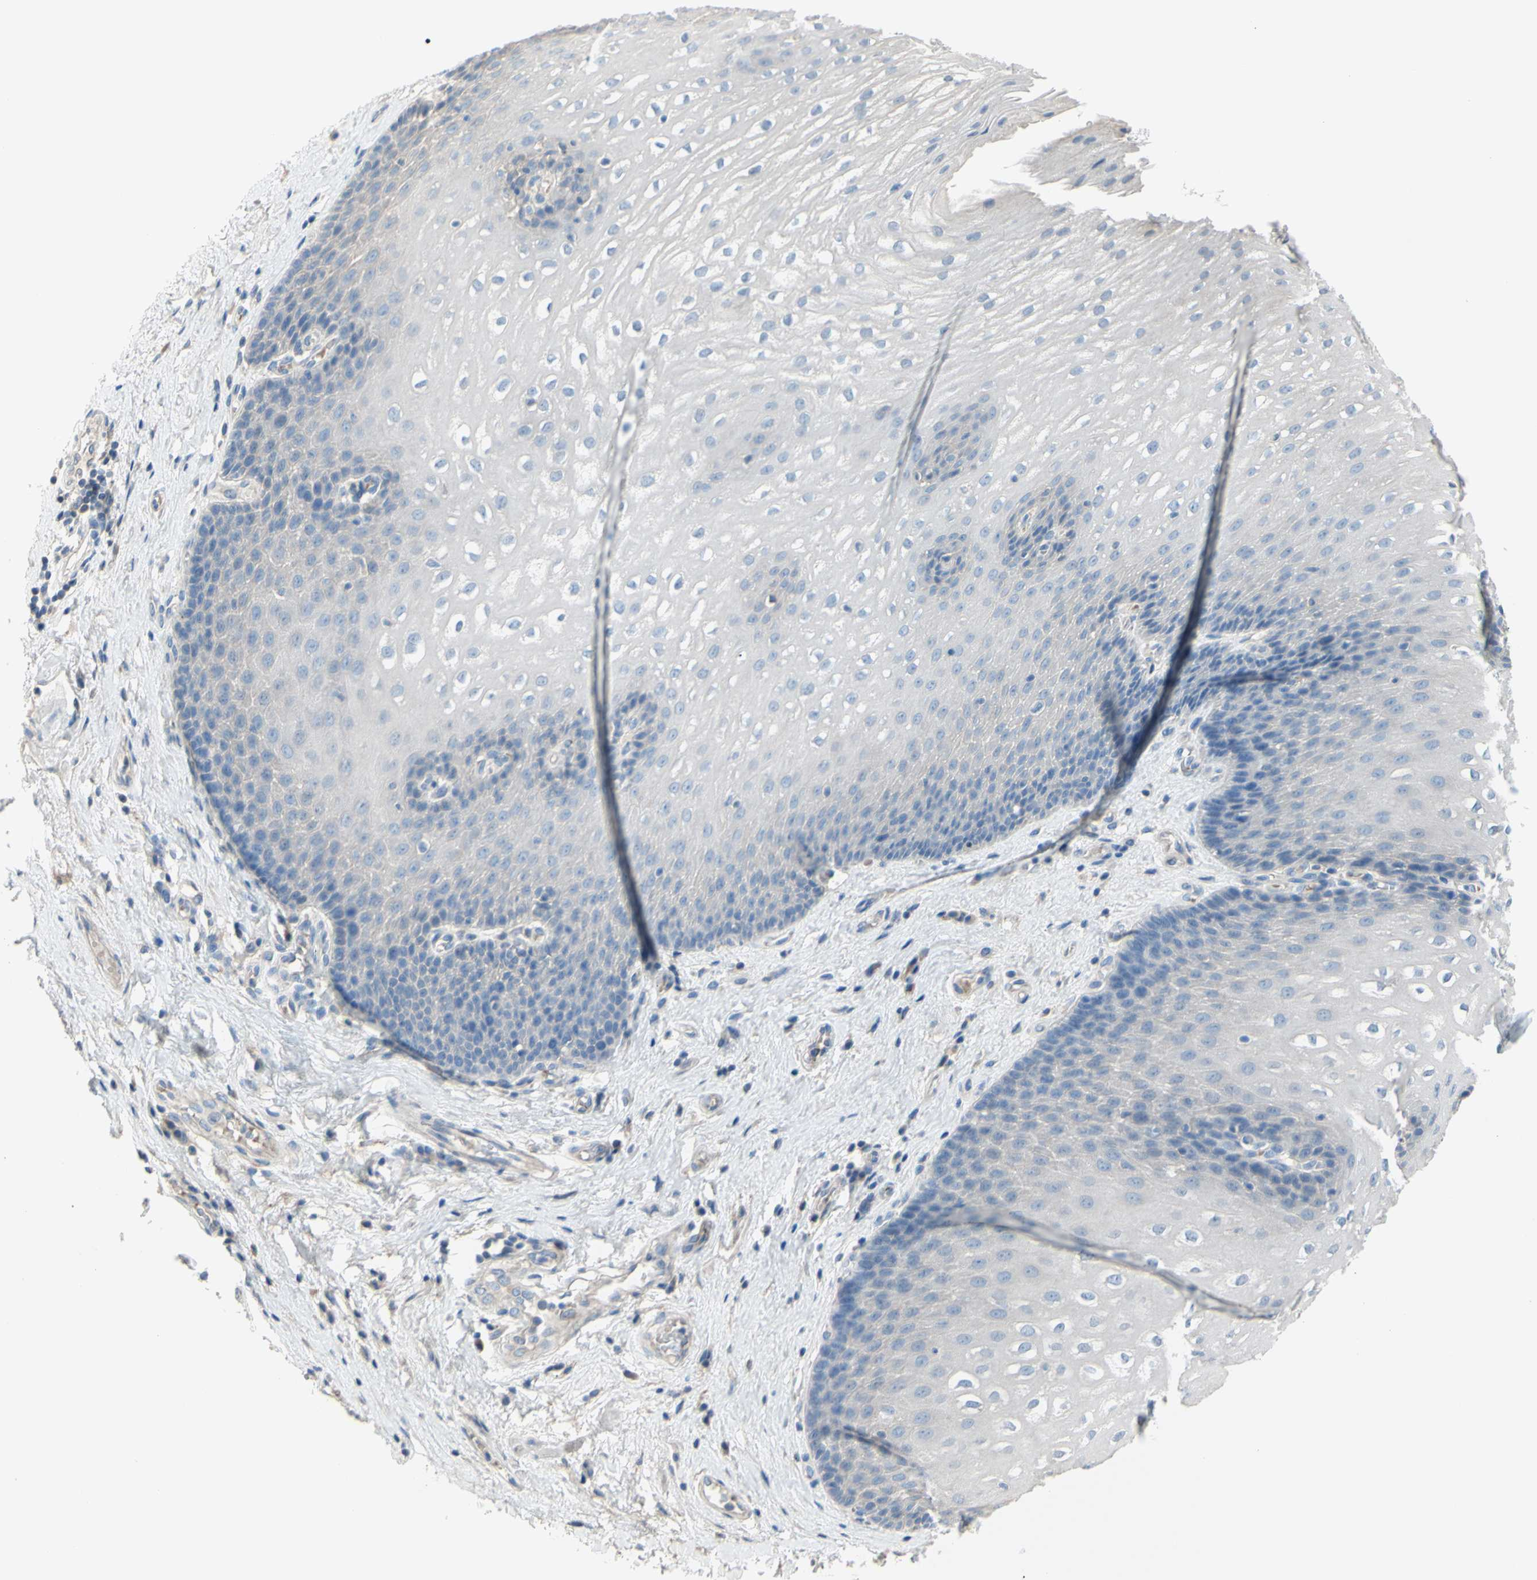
{"staining": {"intensity": "negative", "quantity": "none", "location": "none"}, "tissue": "esophagus", "cell_type": "Squamous epithelial cells", "image_type": "normal", "snomed": [{"axis": "morphology", "description": "Normal tissue, NOS"}, {"axis": "topography", "description": "Esophagus"}], "caption": "A photomicrograph of esophagus stained for a protein reveals no brown staining in squamous epithelial cells. (DAB (3,3'-diaminobenzidine) immunohistochemistry (IHC), high magnification).", "gene": "TMEM59L", "patient": {"sex": "male", "age": 48}}